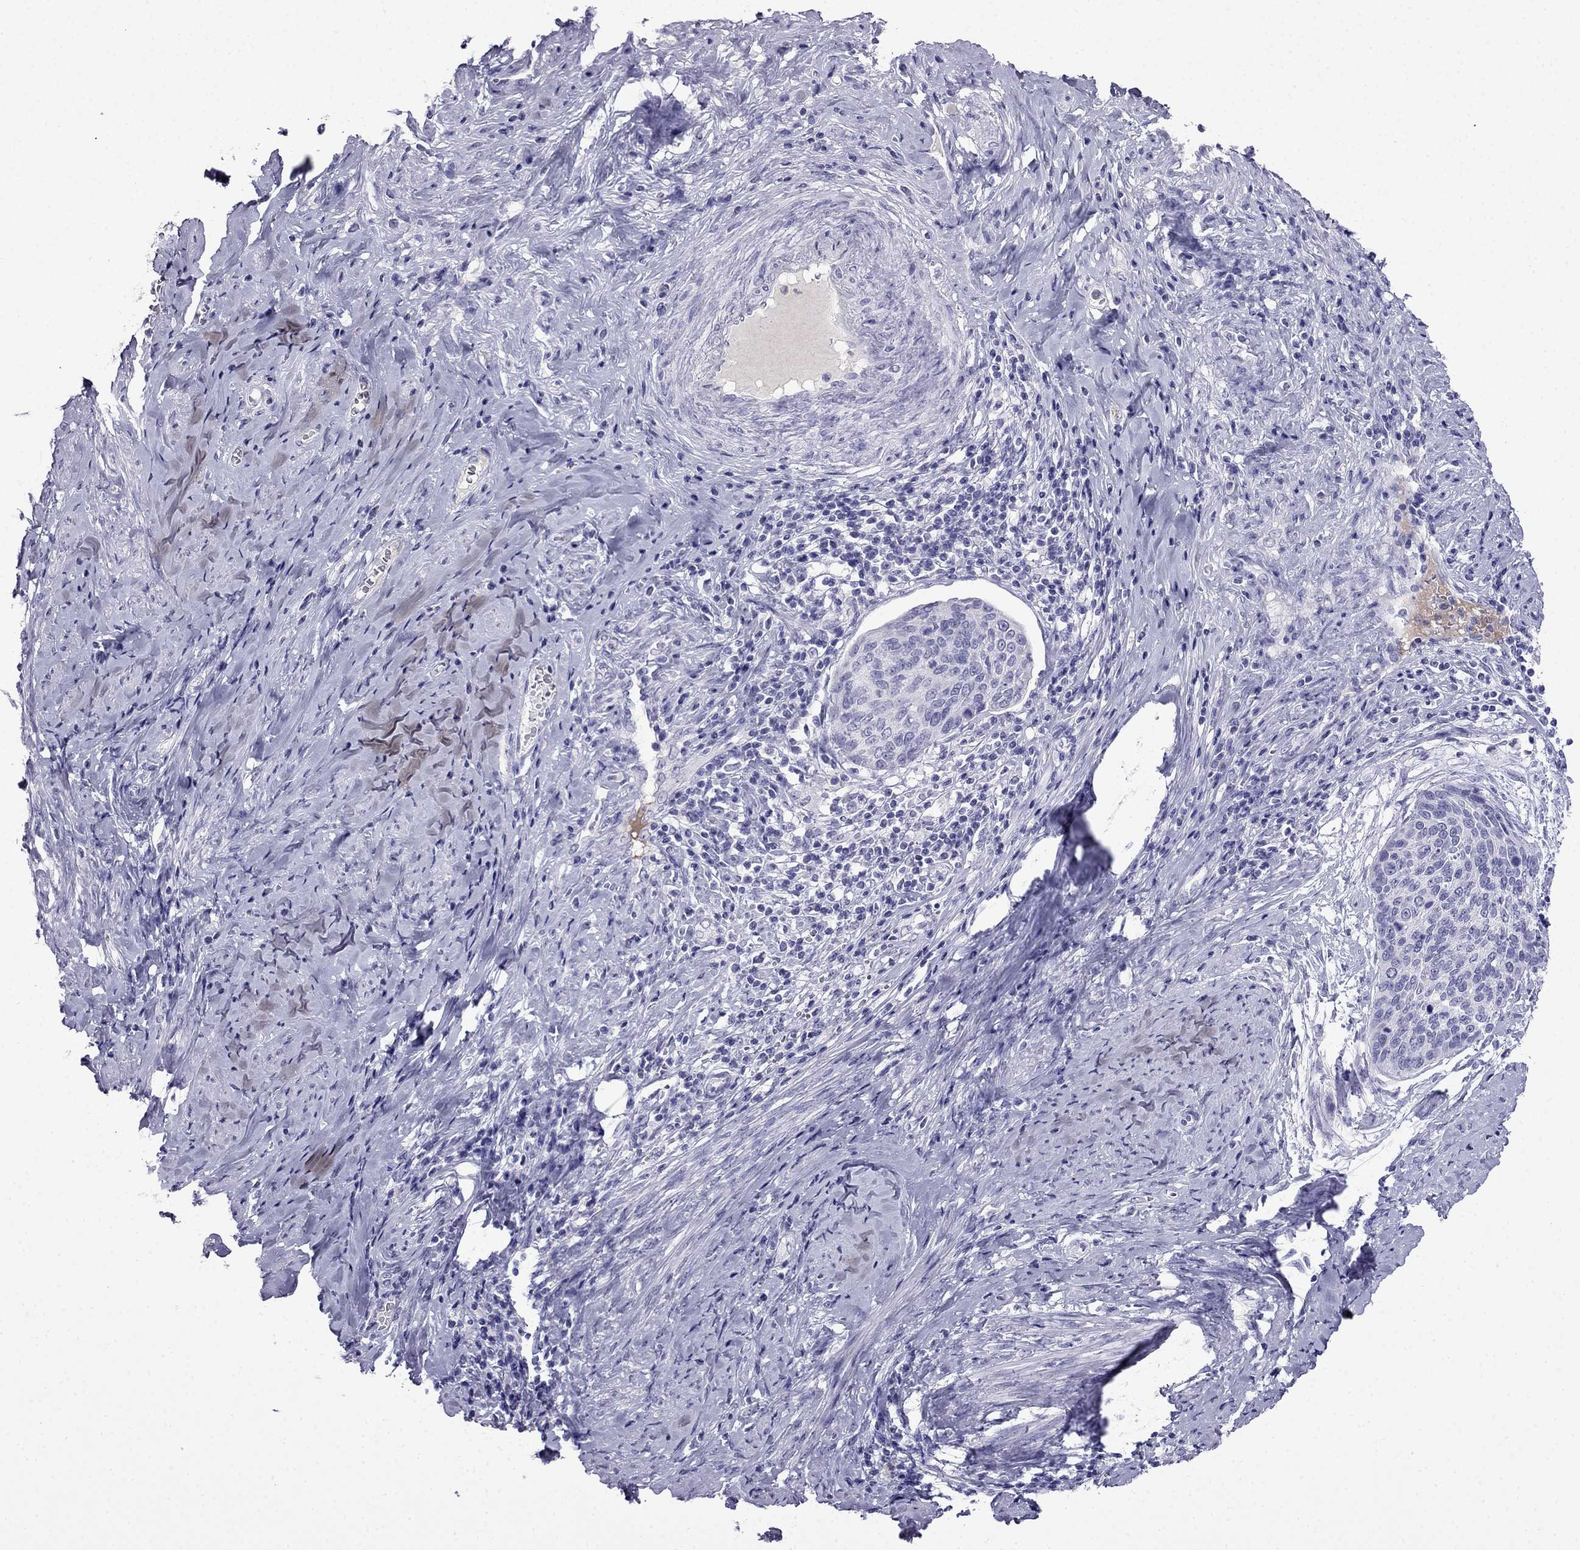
{"staining": {"intensity": "negative", "quantity": "none", "location": "none"}, "tissue": "cervical cancer", "cell_type": "Tumor cells", "image_type": "cancer", "snomed": [{"axis": "morphology", "description": "Squamous cell carcinoma, NOS"}, {"axis": "topography", "description": "Cervix"}], "caption": "Tumor cells show no significant protein staining in squamous cell carcinoma (cervical).", "gene": "CDHR4", "patient": {"sex": "female", "age": 69}}